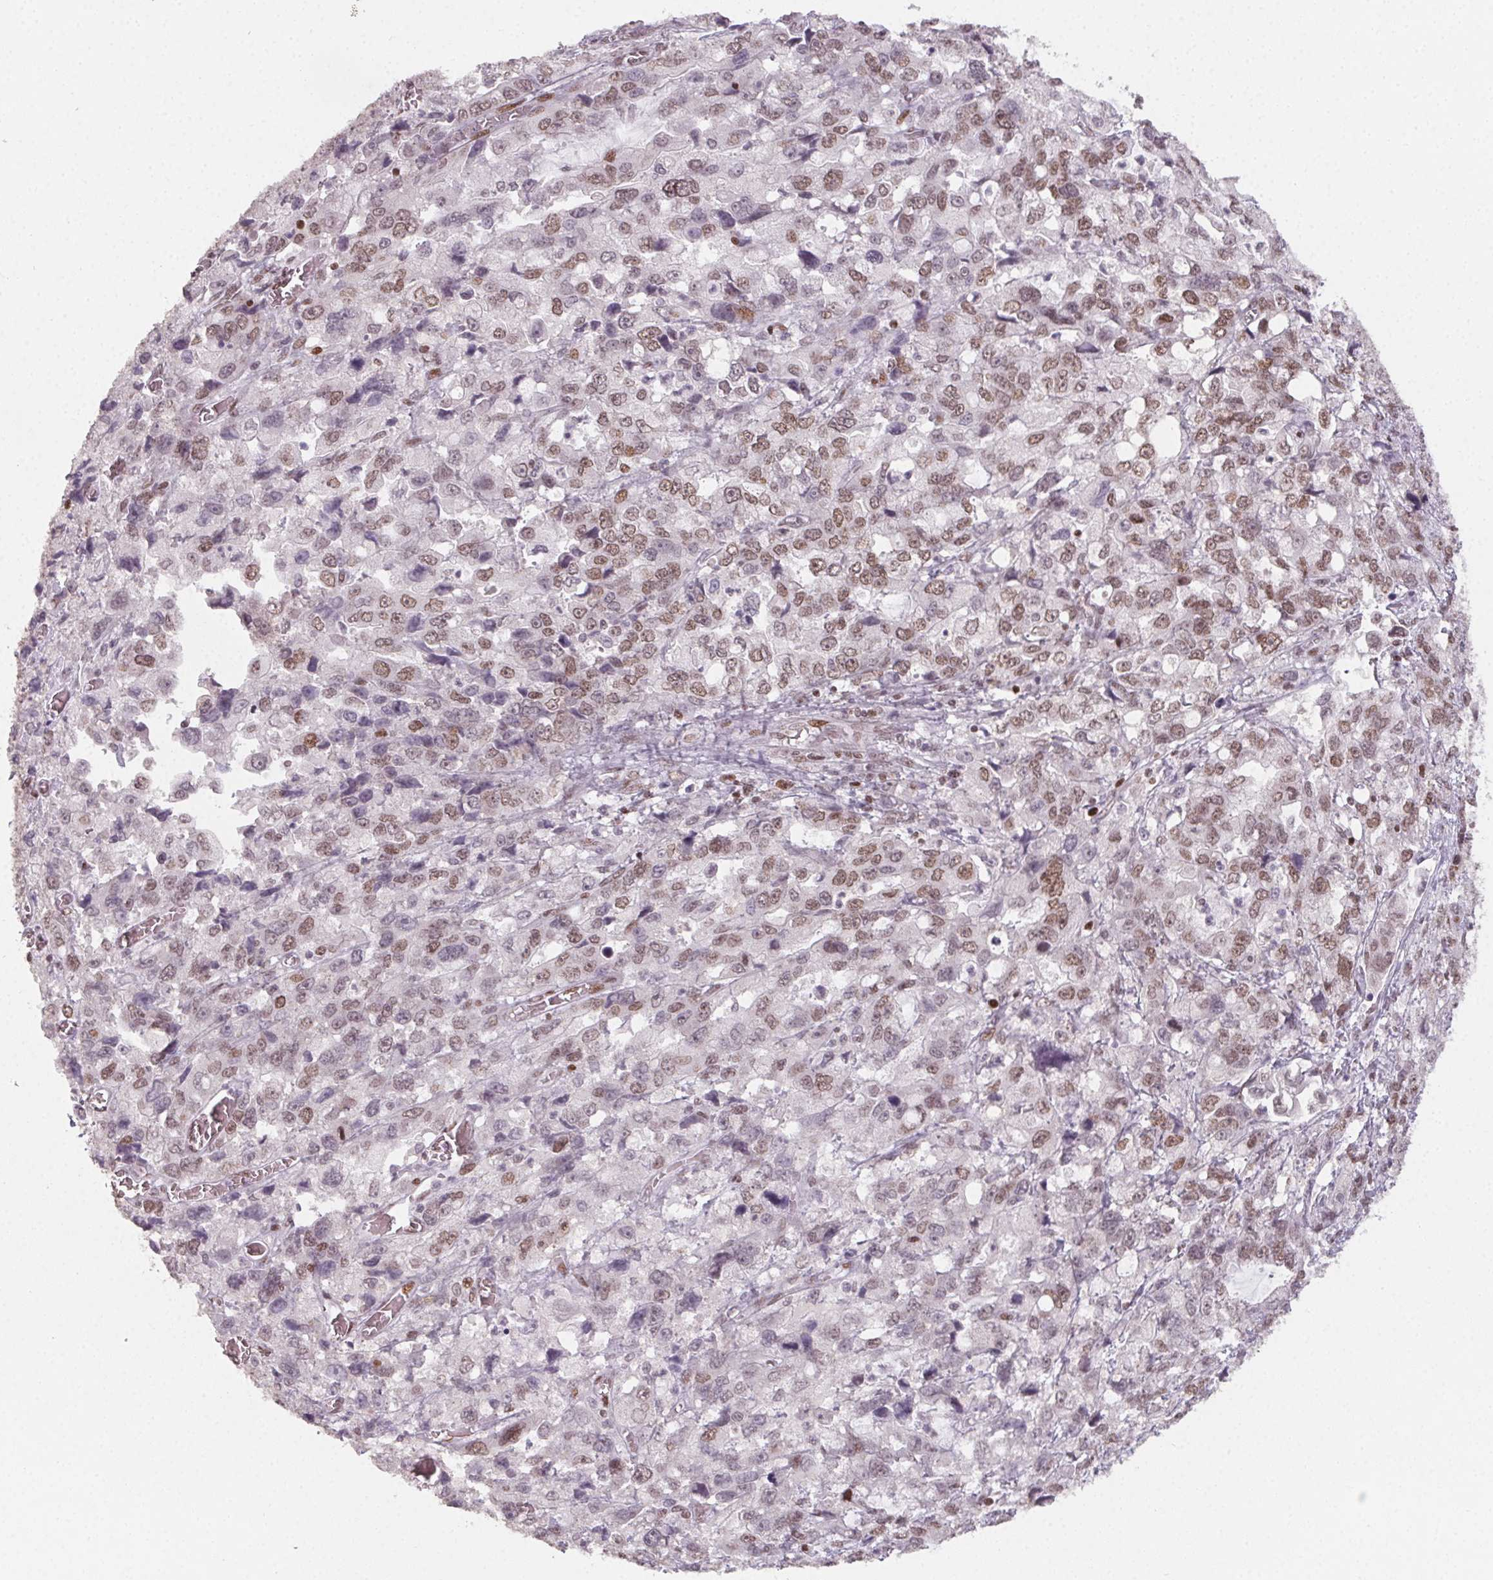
{"staining": {"intensity": "moderate", "quantity": ">75%", "location": "nuclear"}, "tissue": "stomach cancer", "cell_type": "Tumor cells", "image_type": "cancer", "snomed": [{"axis": "morphology", "description": "Adenocarcinoma, NOS"}, {"axis": "topography", "description": "Stomach, upper"}], "caption": "DAB immunohistochemical staining of stomach adenocarcinoma reveals moderate nuclear protein expression in approximately >75% of tumor cells.", "gene": "KMT2A", "patient": {"sex": "female", "age": 81}}